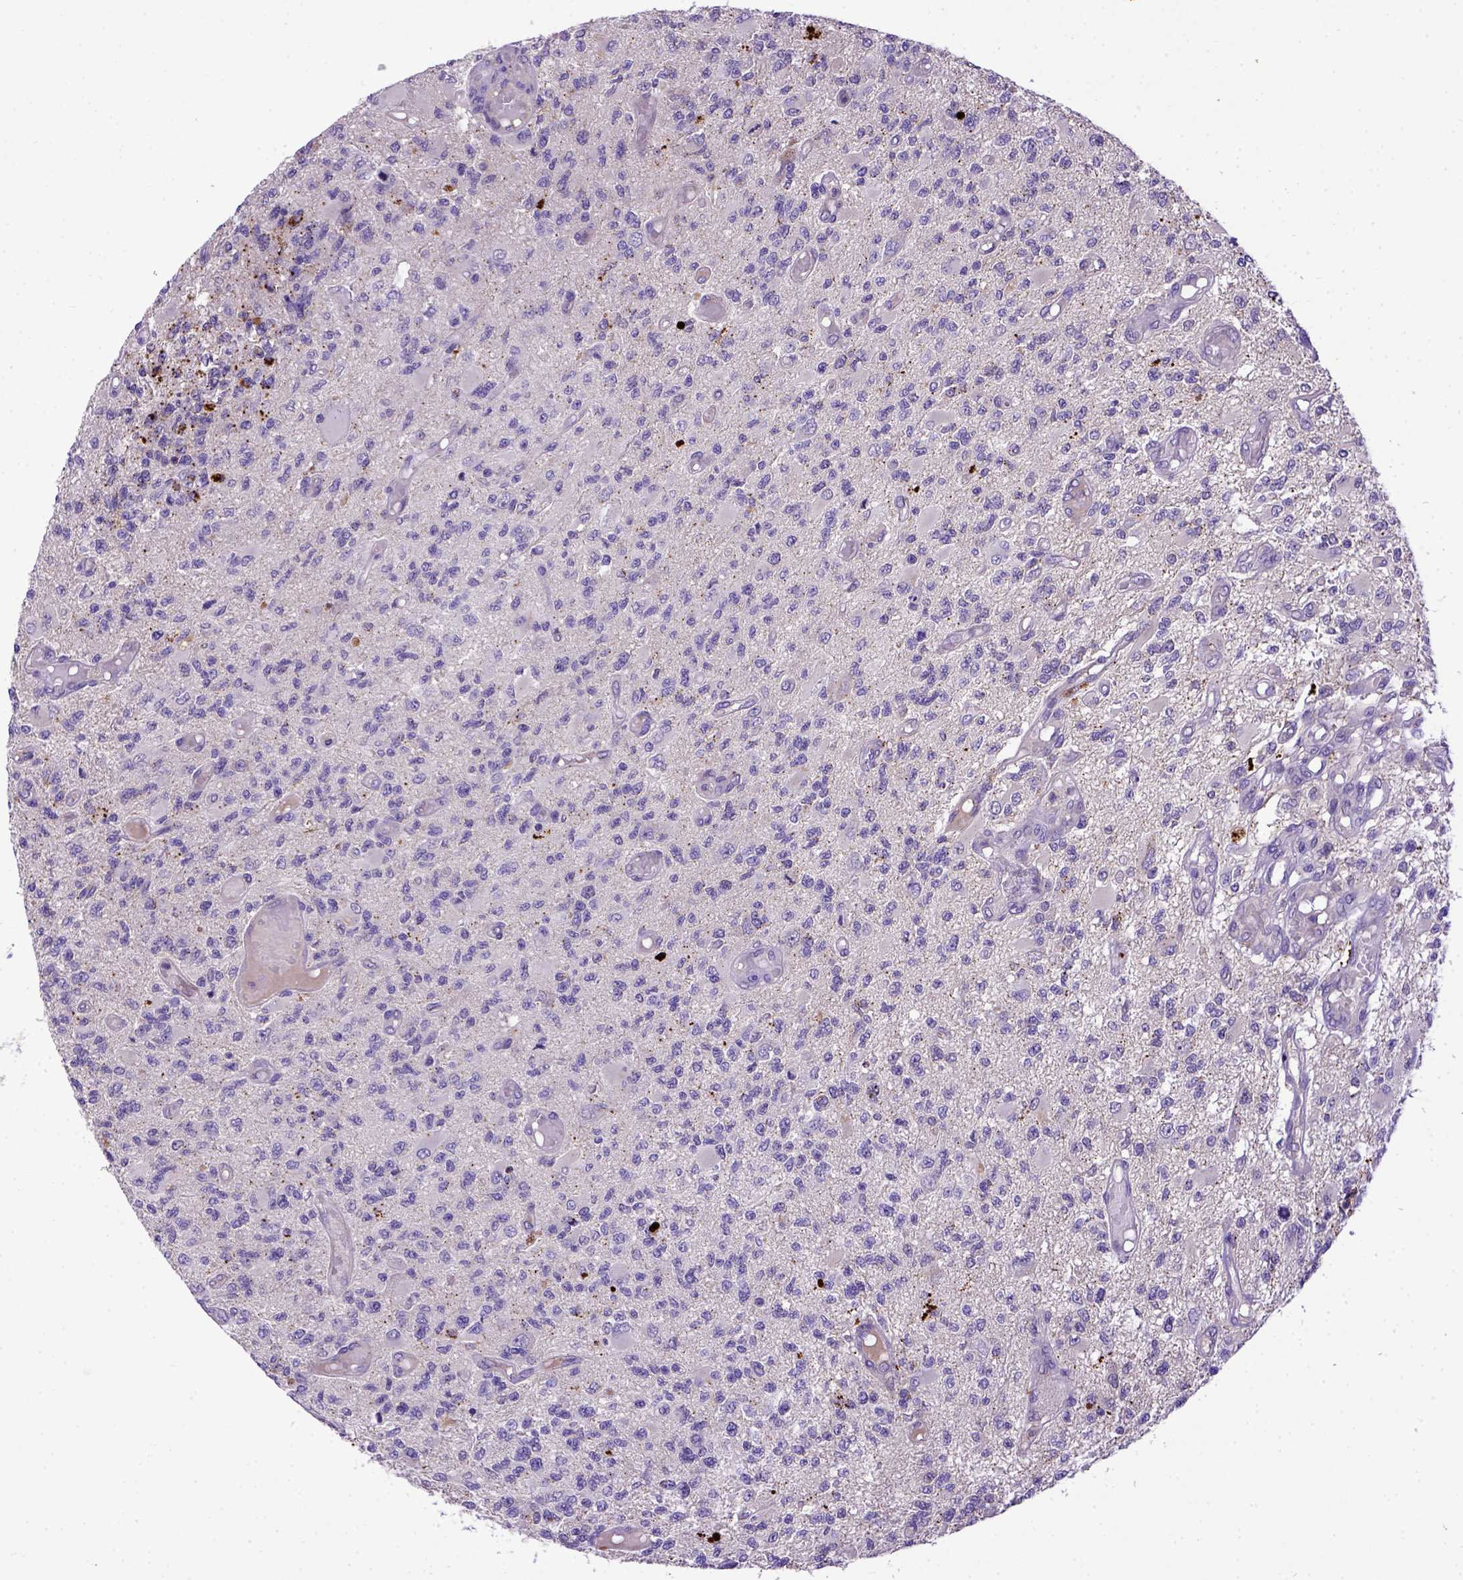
{"staining": {"intensity": "negative", "quantity": "none", "location": "none"}, "tissue": "glioma", "cell_type": "Tumor cells", "image_type": "cancer", "snomed": [{"axis": "morphology", "description": "Glioma, malignant, High grade"}, {"axis": "topography", "description": "Brain"}], "caption": "Immunohistochemistry image of human glioma stained for a protein (brown), which shows no positivity in tumor cells. The staining was performed using DAB (3,3'-diaminobenzidine) to visualize the protein expression in brown, while the nuclei were stained in blue with hematoxylin (Magnification: 20x).", "gene": "ADAM12", "patient": {"sex": "female", "age": 63}}